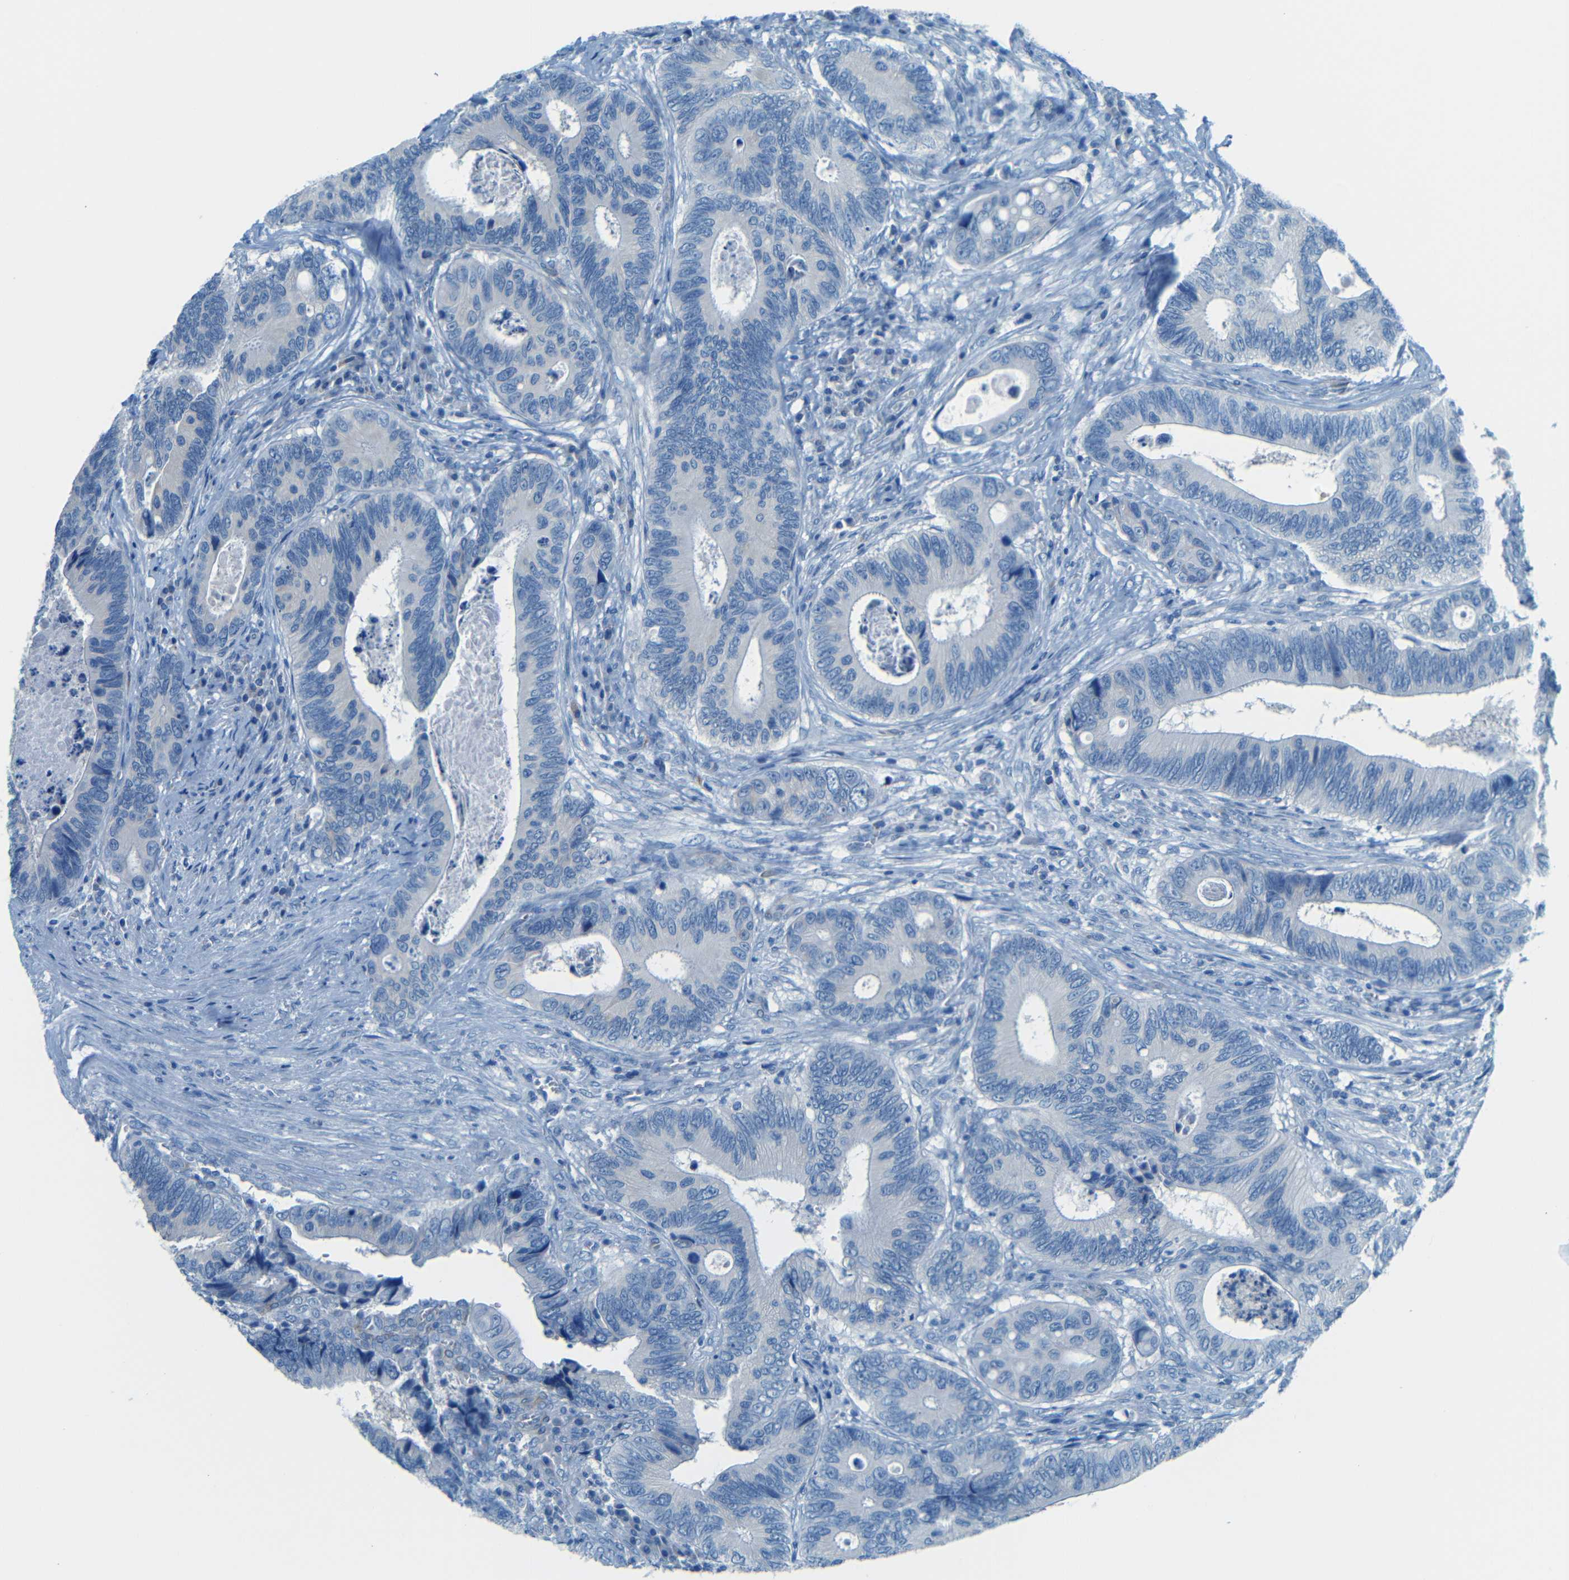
{"staining": {"intensity": "negative", "quantity": "none", "location": "none"}, "tissue": "colorectal cancer", "cell_type": "Tumor cells", "image_type": "cancer", "snomed": [{"axis": "morphology", "description": "Inflammation, NOS"}, {"axis": "morphology", "description": "Adenocarcinoma, NOS"}, {"axis": "topography", "description": "Colon"}], "caption": "A high-resolution histopathology image shows immunohistochemistry staining of adenocarcinoma (colorectal), which demonstrates no significant expression in tumor cells.", "gene": "MAP2", "patient": {"sex": "male", "age": 72}}